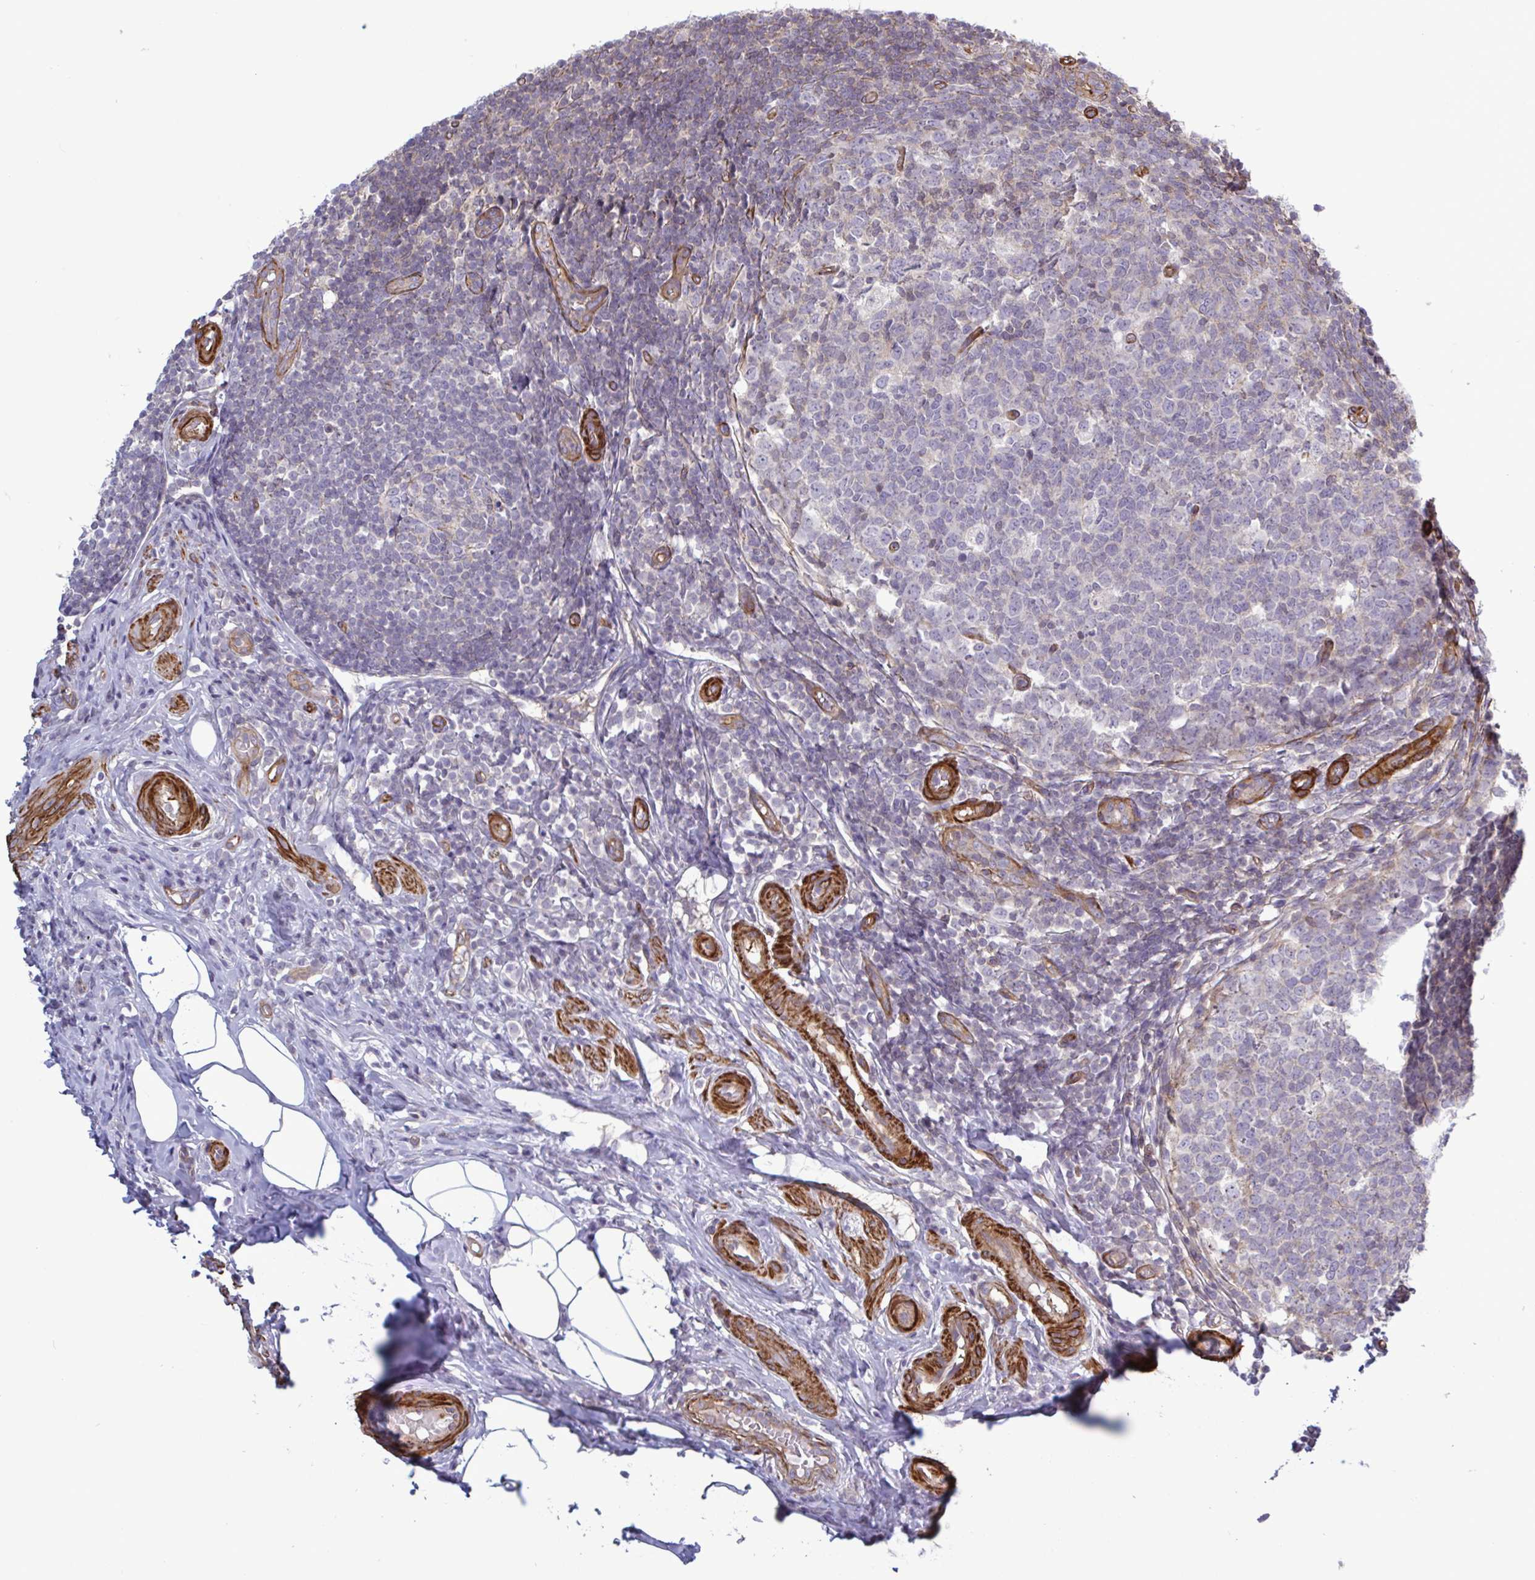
{"staining": {"intensity": "moderate", "quantity": "25%-75%", "location": "cytoplasmic/membranous"}, "tissue": "appendix", "cell_type": "Glandular cells", "image_type": "normal", "snomed": [{"axis": "morphology", "description": "Normal tissue, NOS"}, {"axis": "topography", "description": "Appendix"}], "caption": "Immunohistochemical staining of unremarkable appendix demonstrates moderate cytoplasmic/membranous protein expression in approximately 25%-75% of glandular cells. (DAB = brown stain, brightfield microscopy at high magnification).", "gene": "SHISA7", "patient": {"sex": "male", "age": 18}}